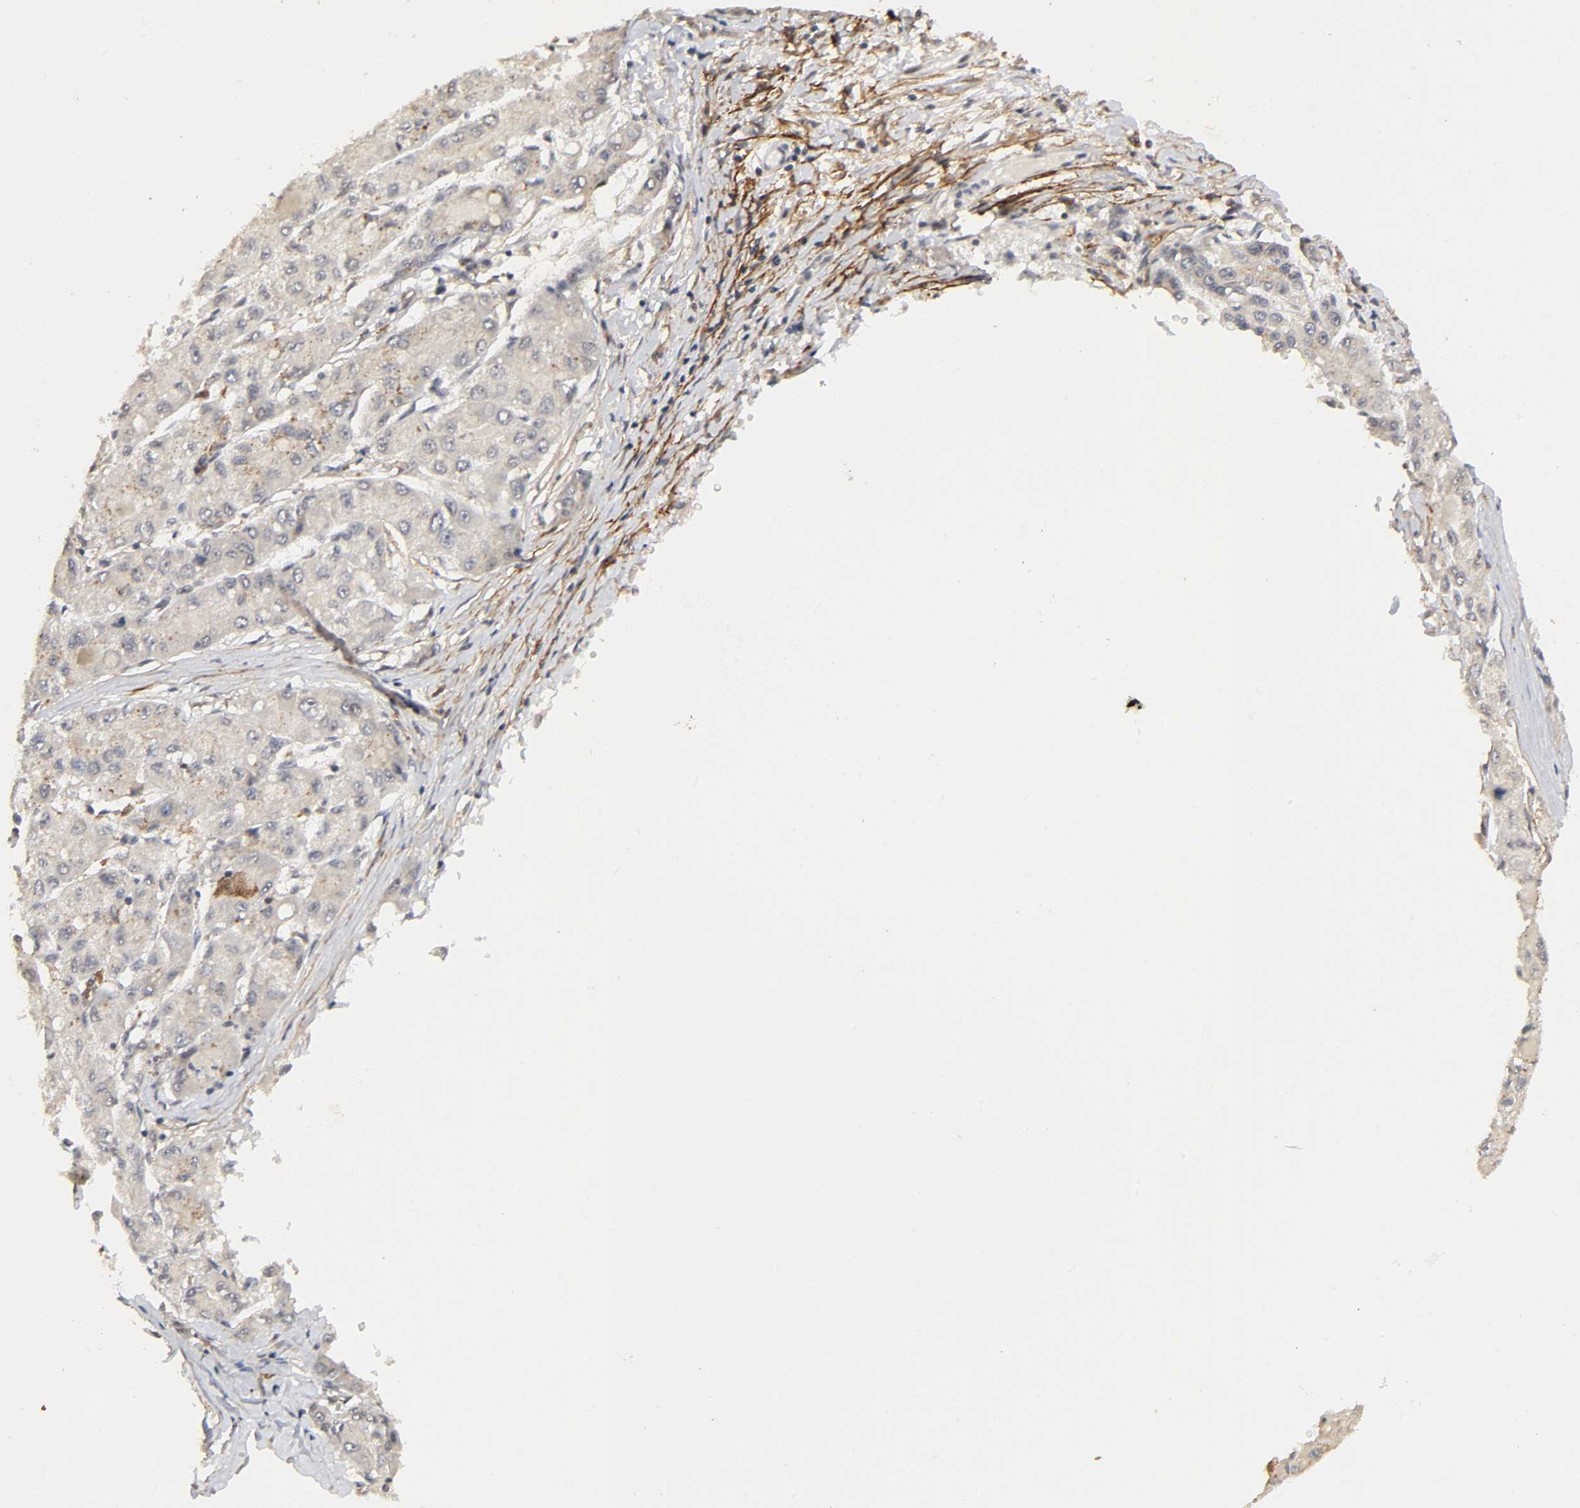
{"staining": {"intensity": "weak", "quantity": "25%-75%", "location": "cytoplasmic/membranous"}, "tissue": "liver cancer", "cell_type": "Tumor cells", "image_type": "cancer", "snomed": [{"axis": "morphology", "description": "Carcinoma, Hepatocellular, NOS"}, {"axis": "topography", "description": "Liver"}], "caption": "Liver cancer tissue reveals weak cytoplasmic/membranous positivity in approximately 25%-75% of tumor cells, visualized by immunohistochemistry.", "gene": "ZKSCAN8", "patient": {"sex": "male", "age": 80}}